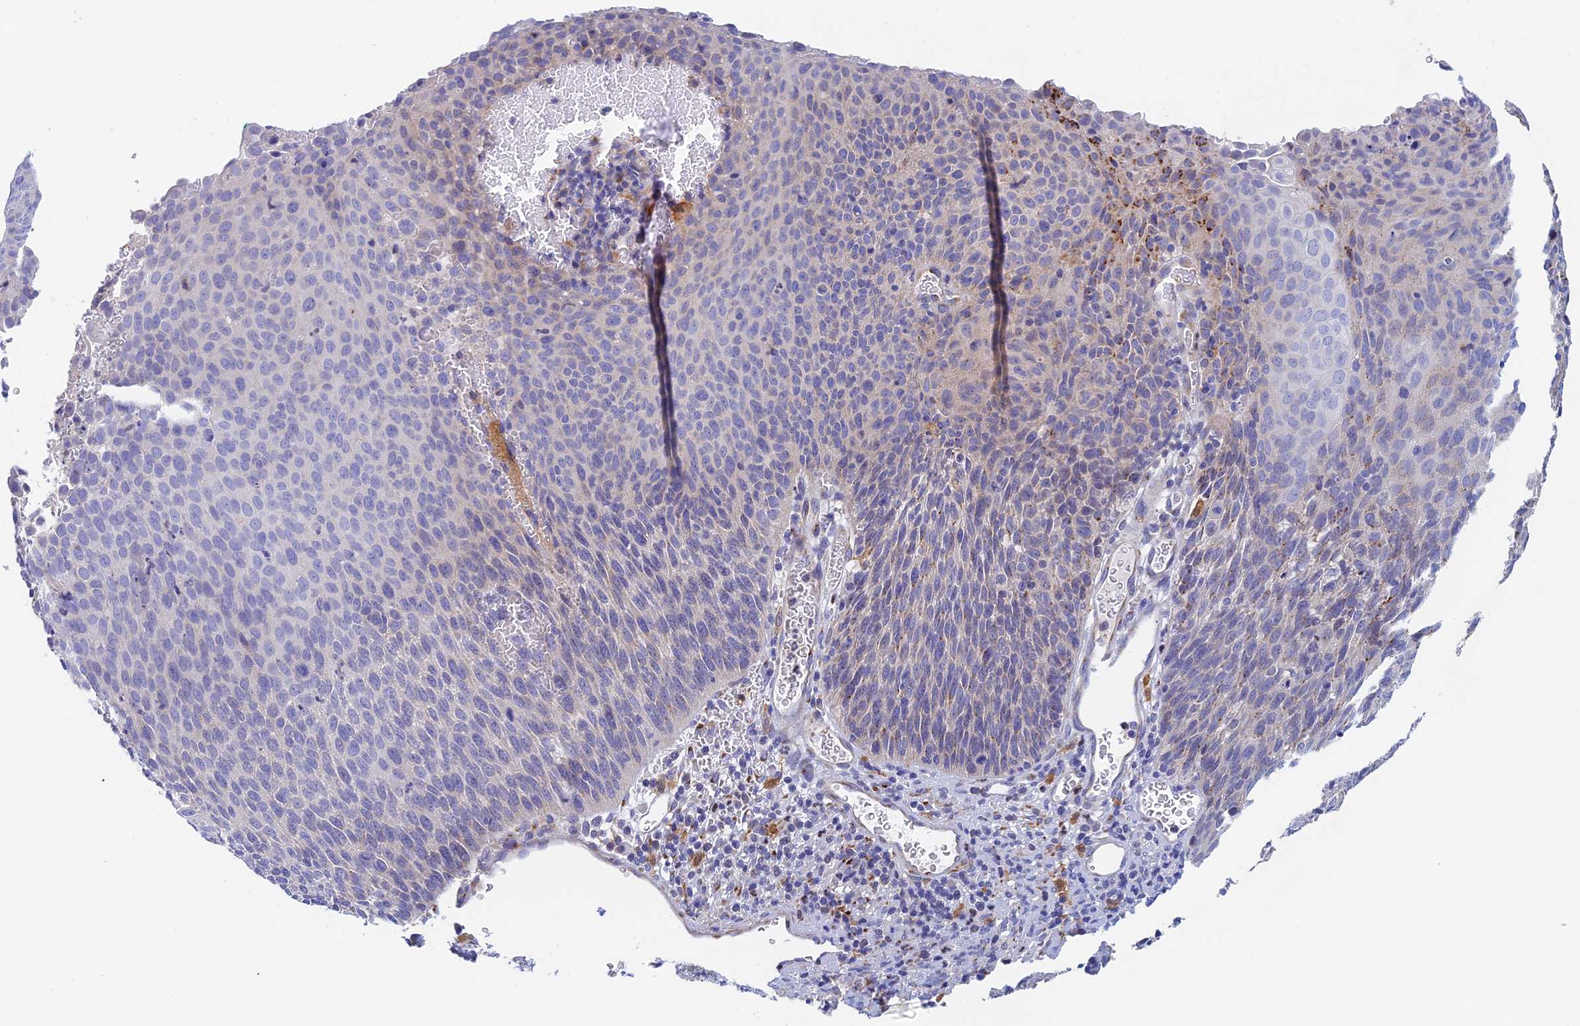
{"staining": {"intensity": "strong", "quantity": "<25%", "location": "cytoplasmic/membranous"}, "tissue": "cervical cancer", "cell_type": "Tumor cells", "image_type": "cancer", "snomed": [{"axis": "morphology", "description": "Squamous cell carcinoma, NOS"}, {"axis": "topography", "description": "Cervix"}], "caption": "A high-resolution photomicrograph shows IHC staining of cervical cancer (squamous cell carcinoma), which shows strong cytoplasmic/membranous expression in about <25% of tumor cells.", "gene": "SLC24A3", "patient": {"sex": "female", "age": 55}}